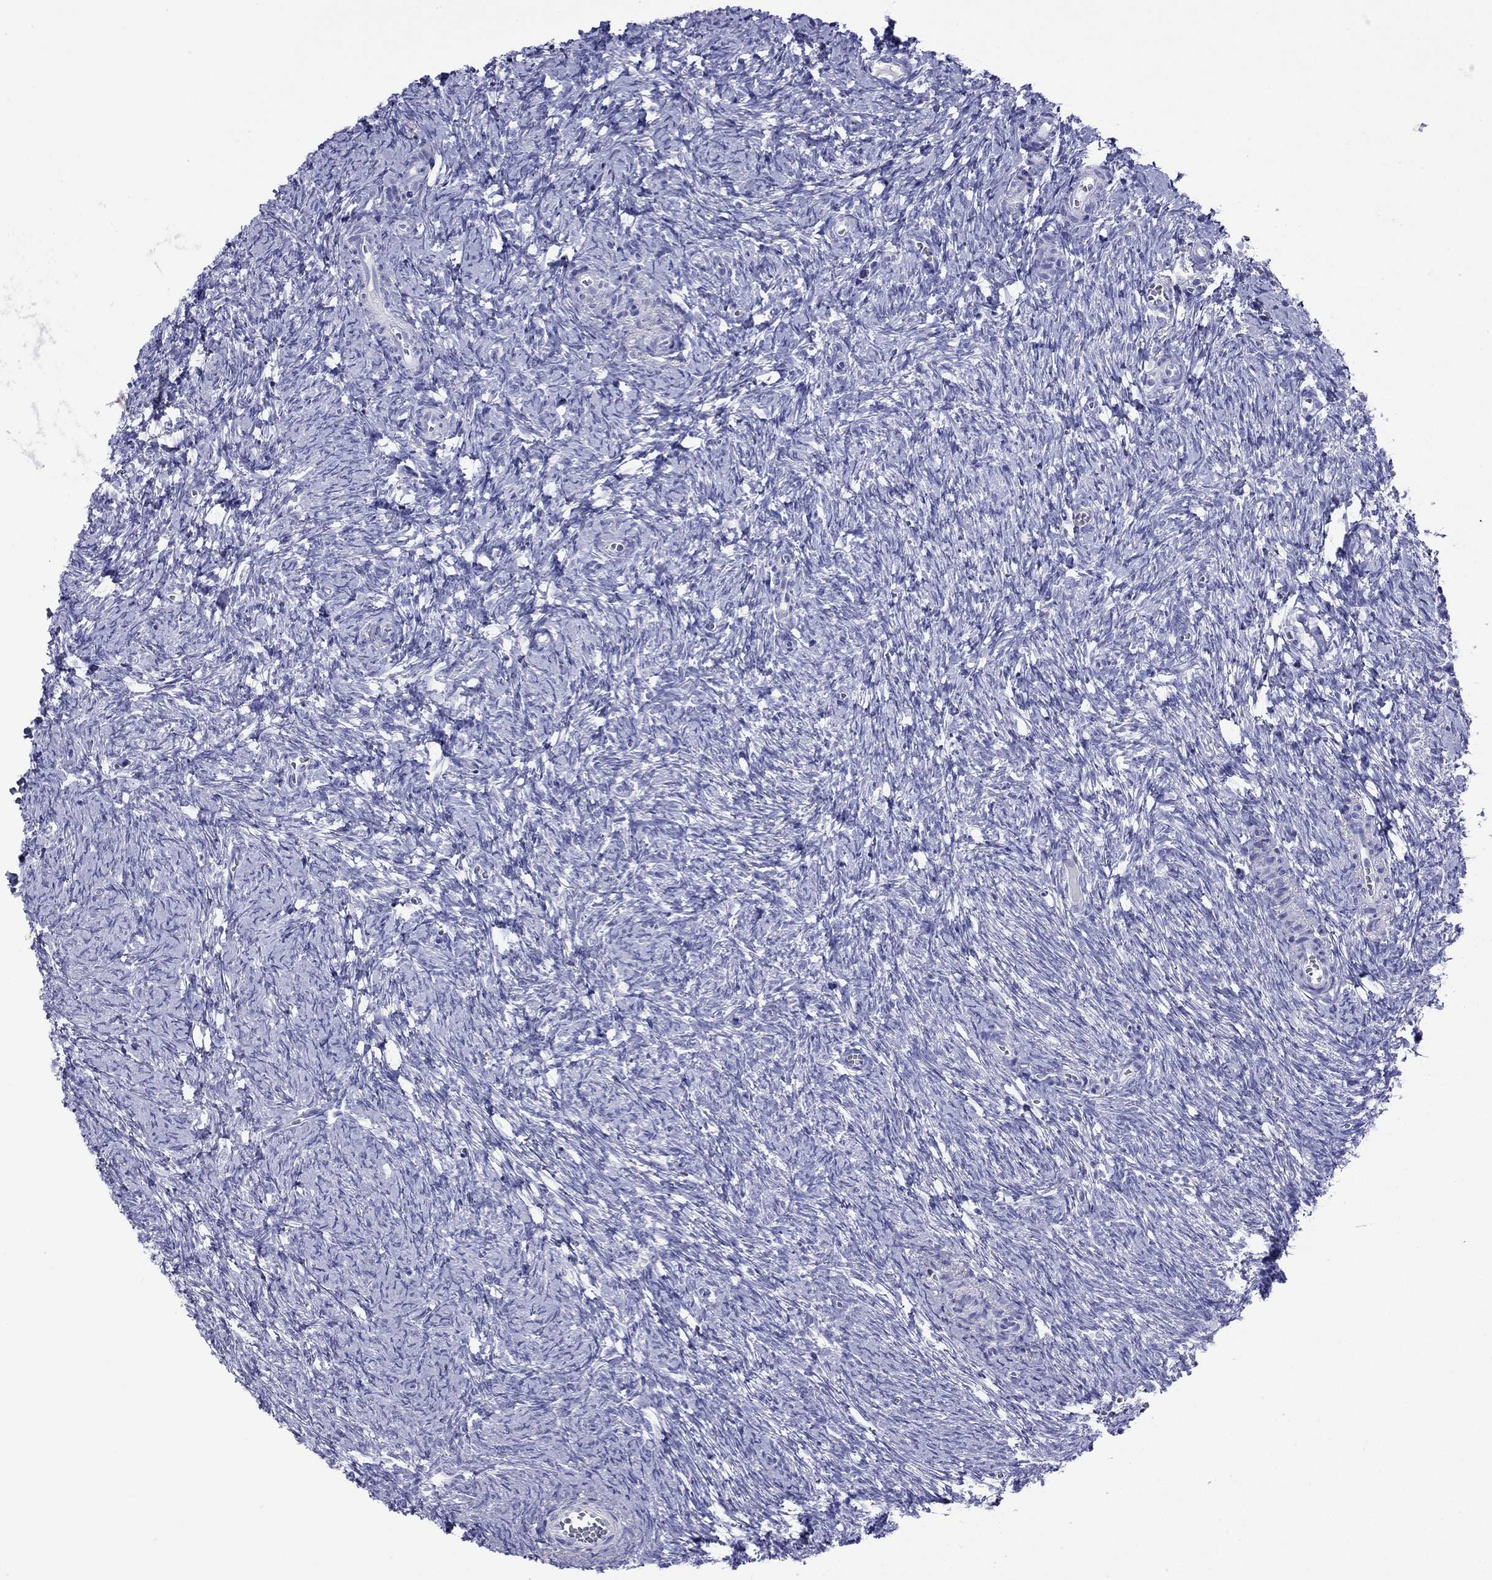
{"staining": {"intensity": "moderate", "quantity": "25%-75%", "location": "nuclear"}, "tissue": "ovary", "cell_type": "Follicle cells", "image_type": "normal", "snomed": [{"axis": "morphology", "description": "Normal tissue, NOS"}, {"axis": "topography", "description": "Ovary"}], "caption": "IHC image of normal ovary stained for a protein (brown), which displays medium levels of moderate nuclear positivity in approximately 25%-75% of follicle cells.", "gene": "FIGLA", "patient": {"sex": "female", "age": 41}}